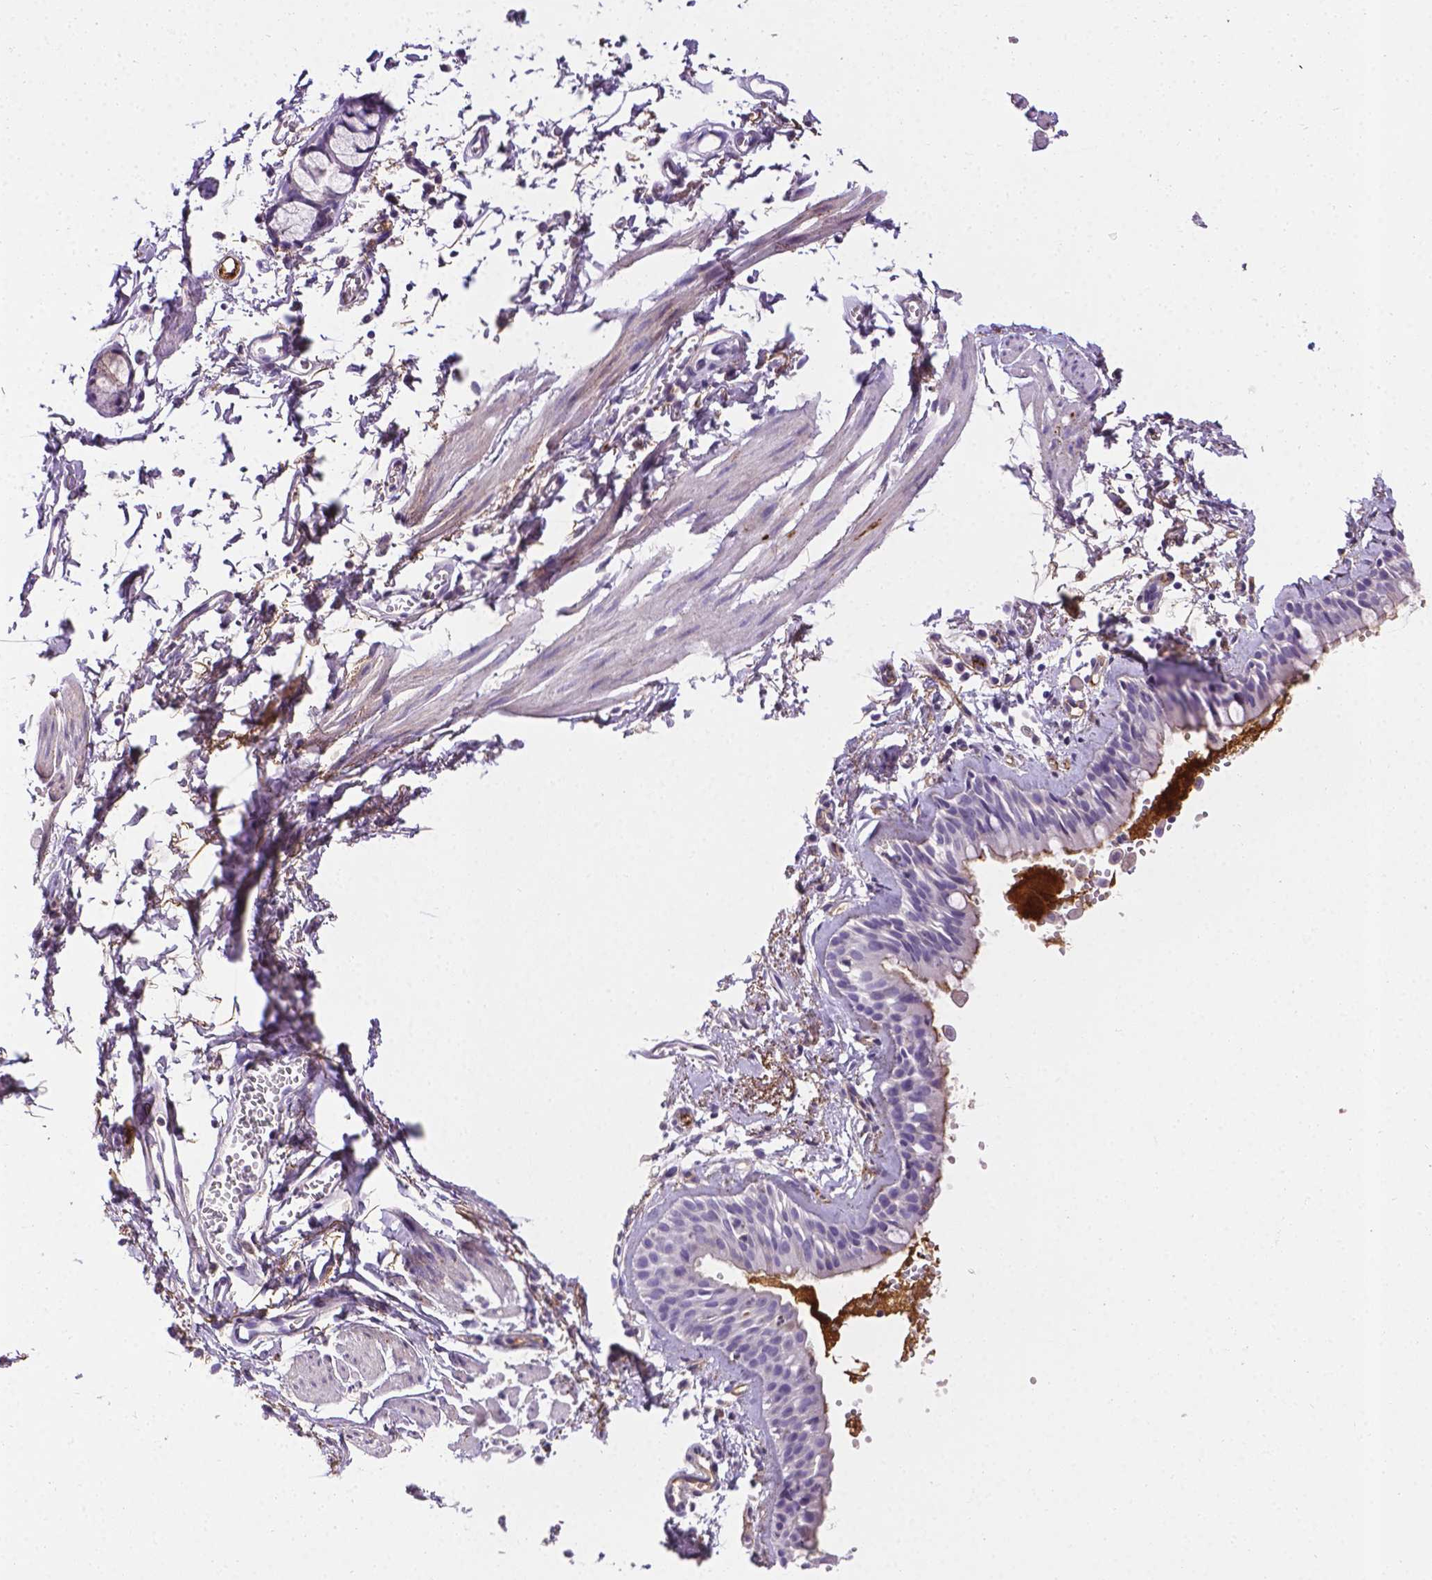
{"staining": {"intensity": "negative", "quantity": "none", "location": "none"}, "tissue": "bronchus", "cell_type": "Respiratory epithelial cells", "image_type": "normal", "snomed": [{"axis": "morphology", "description": "Normal tissue, NOS"}, {"axis": "topography", "description": "Cartilage tissue"}, {"axis": "topography", "description": "Bronchus"}], "caption": "Respiratory epithelial cells are negative for brown protein staining in normal bronchus. (DAB immunohistochemistry visualized using brightfield microscopy, high magnification).", "gene": "APOE", "patient": {"sex": "female", "age": 59}}